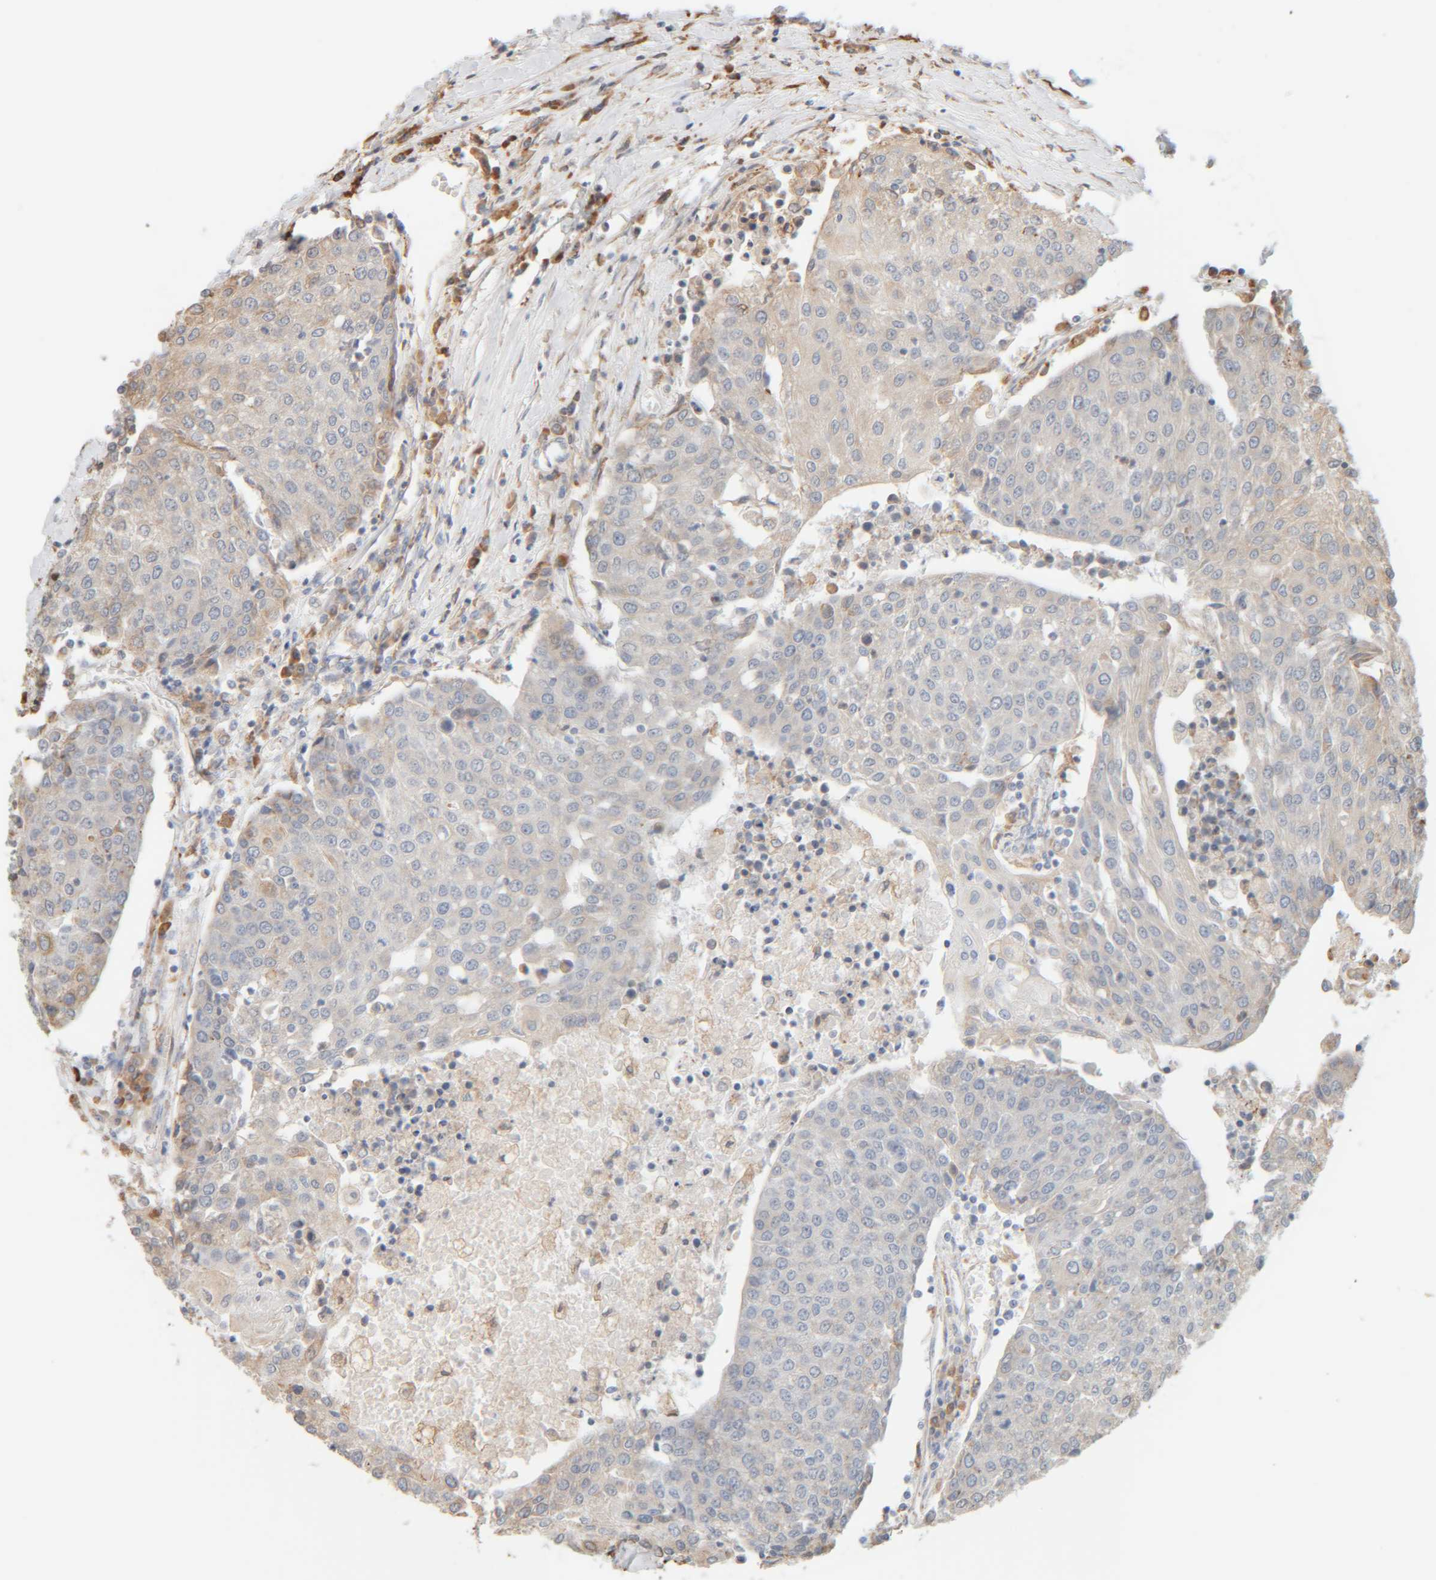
{"staining": {"intensity": "negative", "quantity": "none", "location": "none"}, "tissue": "urothelial cancer", "cell_type": "Tumor cells", "image_type": "cancer", "snomed": [{"axis": "morphology", "description": "Urothelial carcinoma, High grade"}, {"axis": "topography", "description": "Urinary bladder"}], "caption": "The image demonstrates no significant positivity in tumor cells of urothelial carcinoma (high-grade).", "gene": "INTS1", "patient": {"sex": "female", "age": 85}}